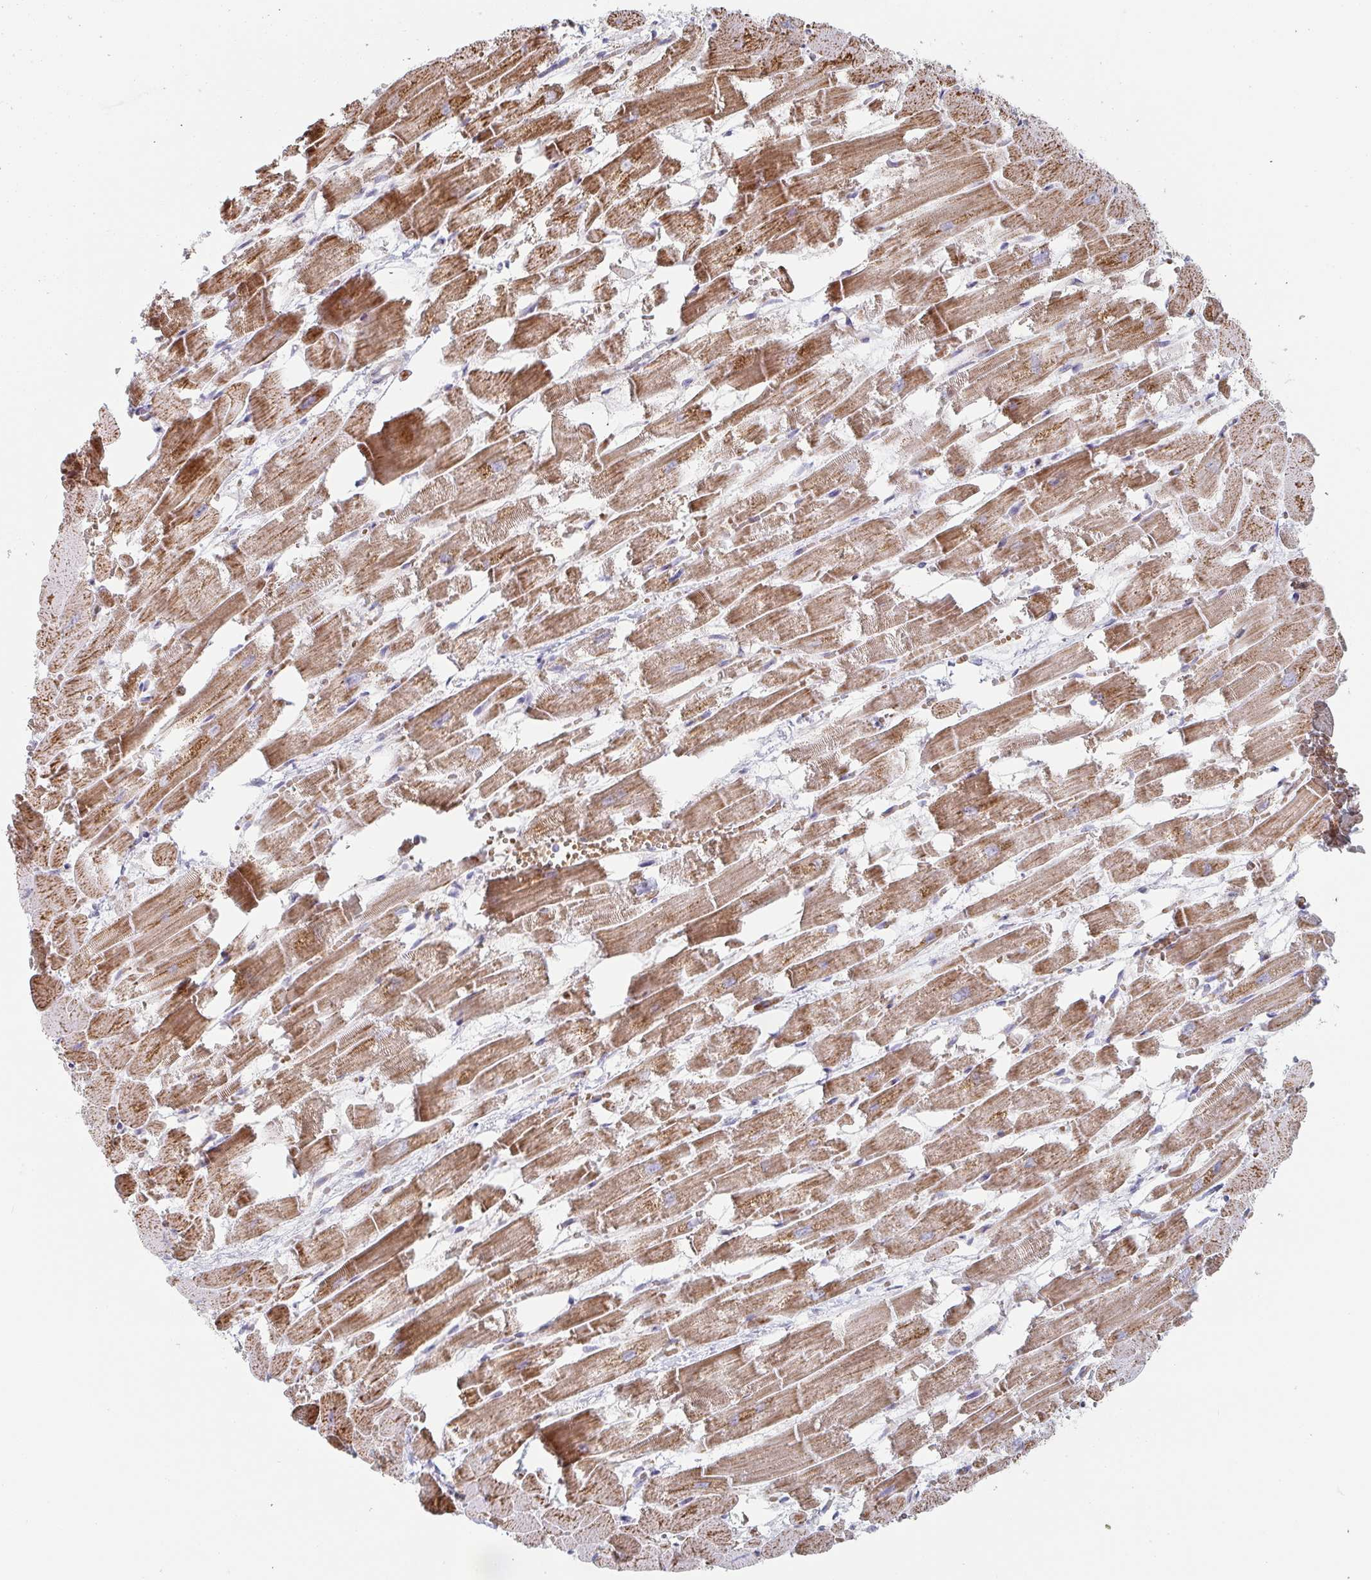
{"staining": {"intensity": "strong", "quantity": ">75%", "location": "cytoplasmic/membranous"}, "tissue": "heart muscle", "cell_type": "Cardiomyocytes", "image_type": "normal", "snomed": [{"axis": "morphology", "description": "Normal tissue, NOS"}, {"axis": "topography", "description": "Heart"}], "caption": "This photomicrograph demonstrates IHC staining of normal heart muscle, with high strong cytoplasmic/membranous staining in about >75% of cardiomyocytes.", "gene": "ZNF526", "patient": {"sex": "female", "age": 52}}